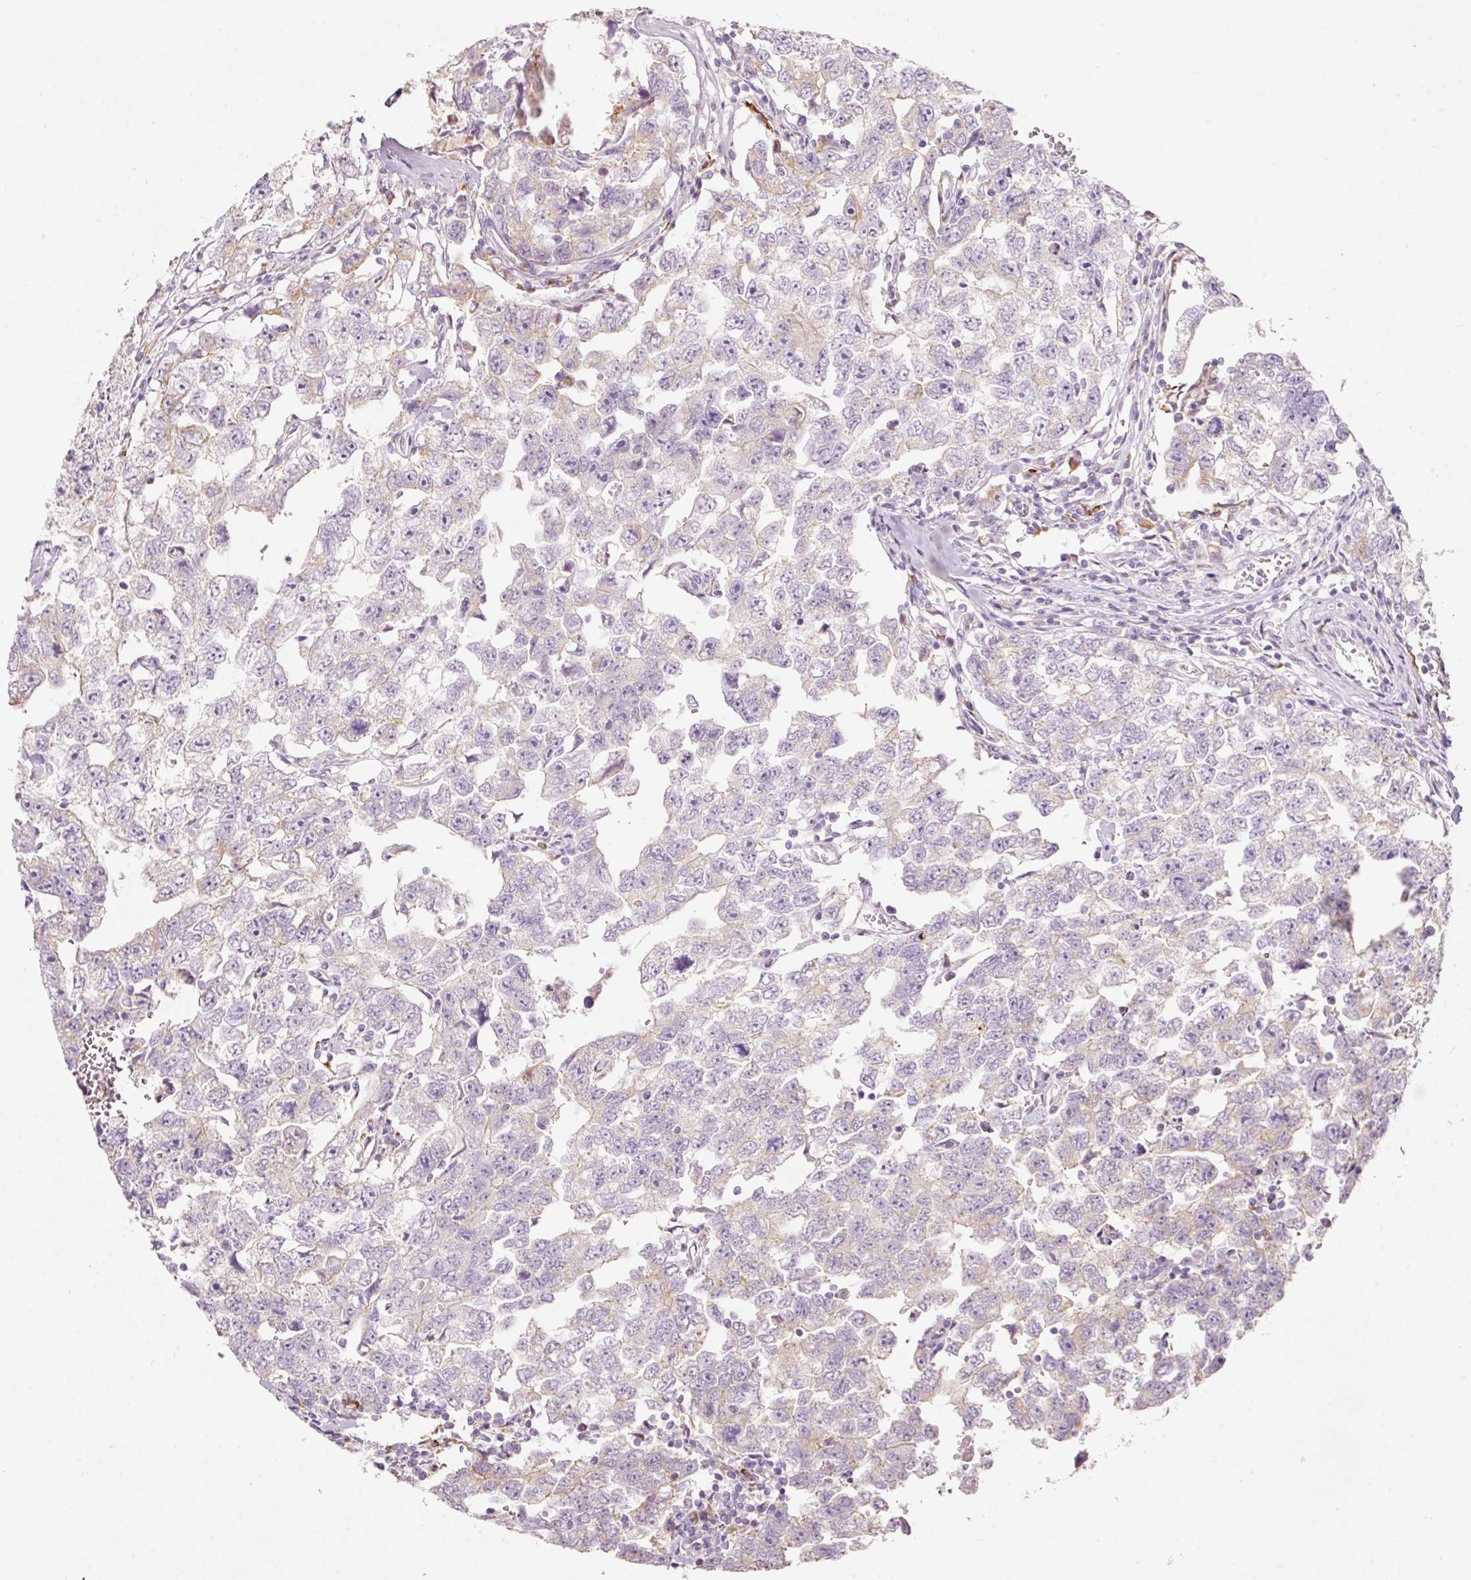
{"staining": {"intensity": "moderate", "quantity": "<25%", "location": "cytoplasmic/membranous"}, "tissue": "testis cancer", "cell_type": "Tumor cells", "image_type": "cancer", "snomed": [{"axis": "morphology", "description": "Carcinoma, Embryonal, NOS"}, {"axis": "topography", "description": "Testis"}], "caption": "Immunohistochemistry (IHC) photomicrograph of neoplastic tissue: human testis cancer (embryonal carcinoma) stained using immunohistochemistry (IHC) displays low levels of moderate protein expression localized specifically in the cytoplasmic/membranous of tumor cells, appearing as a cytoplasmic/membranous brown color.", "gene": "MTHFD2", "patient": {"sex": "male", "age": 22}}